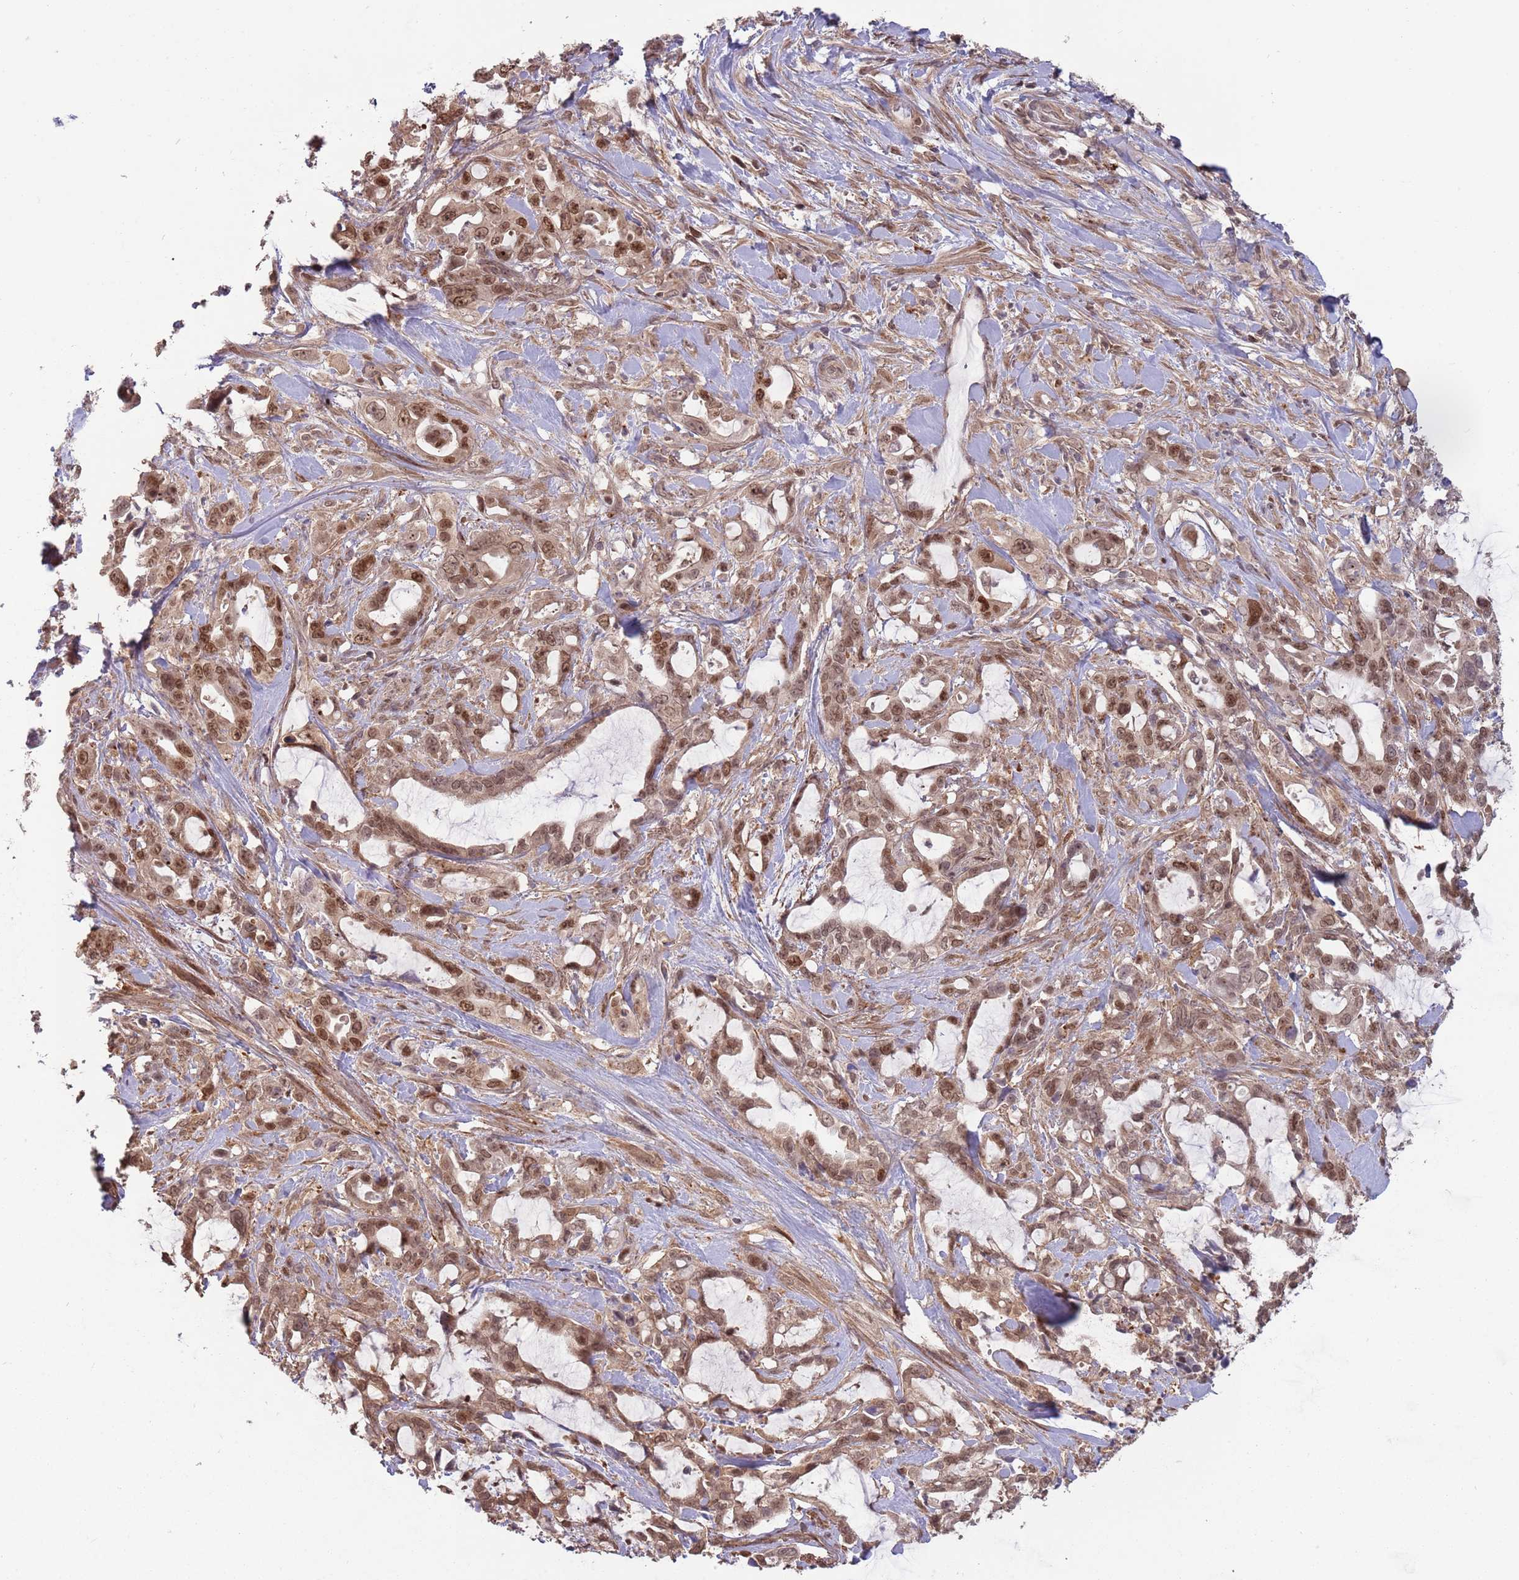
{"staining": {"intensity": "moderate", "quantity": ">75%", "location": "cytoplasmic/membranous,nuclear"}, "tissue": "pancreatic cancer", "cell_type": "Tumor cells", "image_type": "cancer", "snomed": [{"axis": "morphology", "description": "Adenocarcinoma, NOS"}, {"axis": "topography", "description": "Pancreas"}], "caption": "The photomicrograph demonstrates a brown stain indicating the presence of a protein in the cytoplasmic/membranous and nuclear of tumor cells in pancreatic cancer (adenocarcinoma).", "gene": "SALL1", "patient": {"sex": "female", "age": 61}}